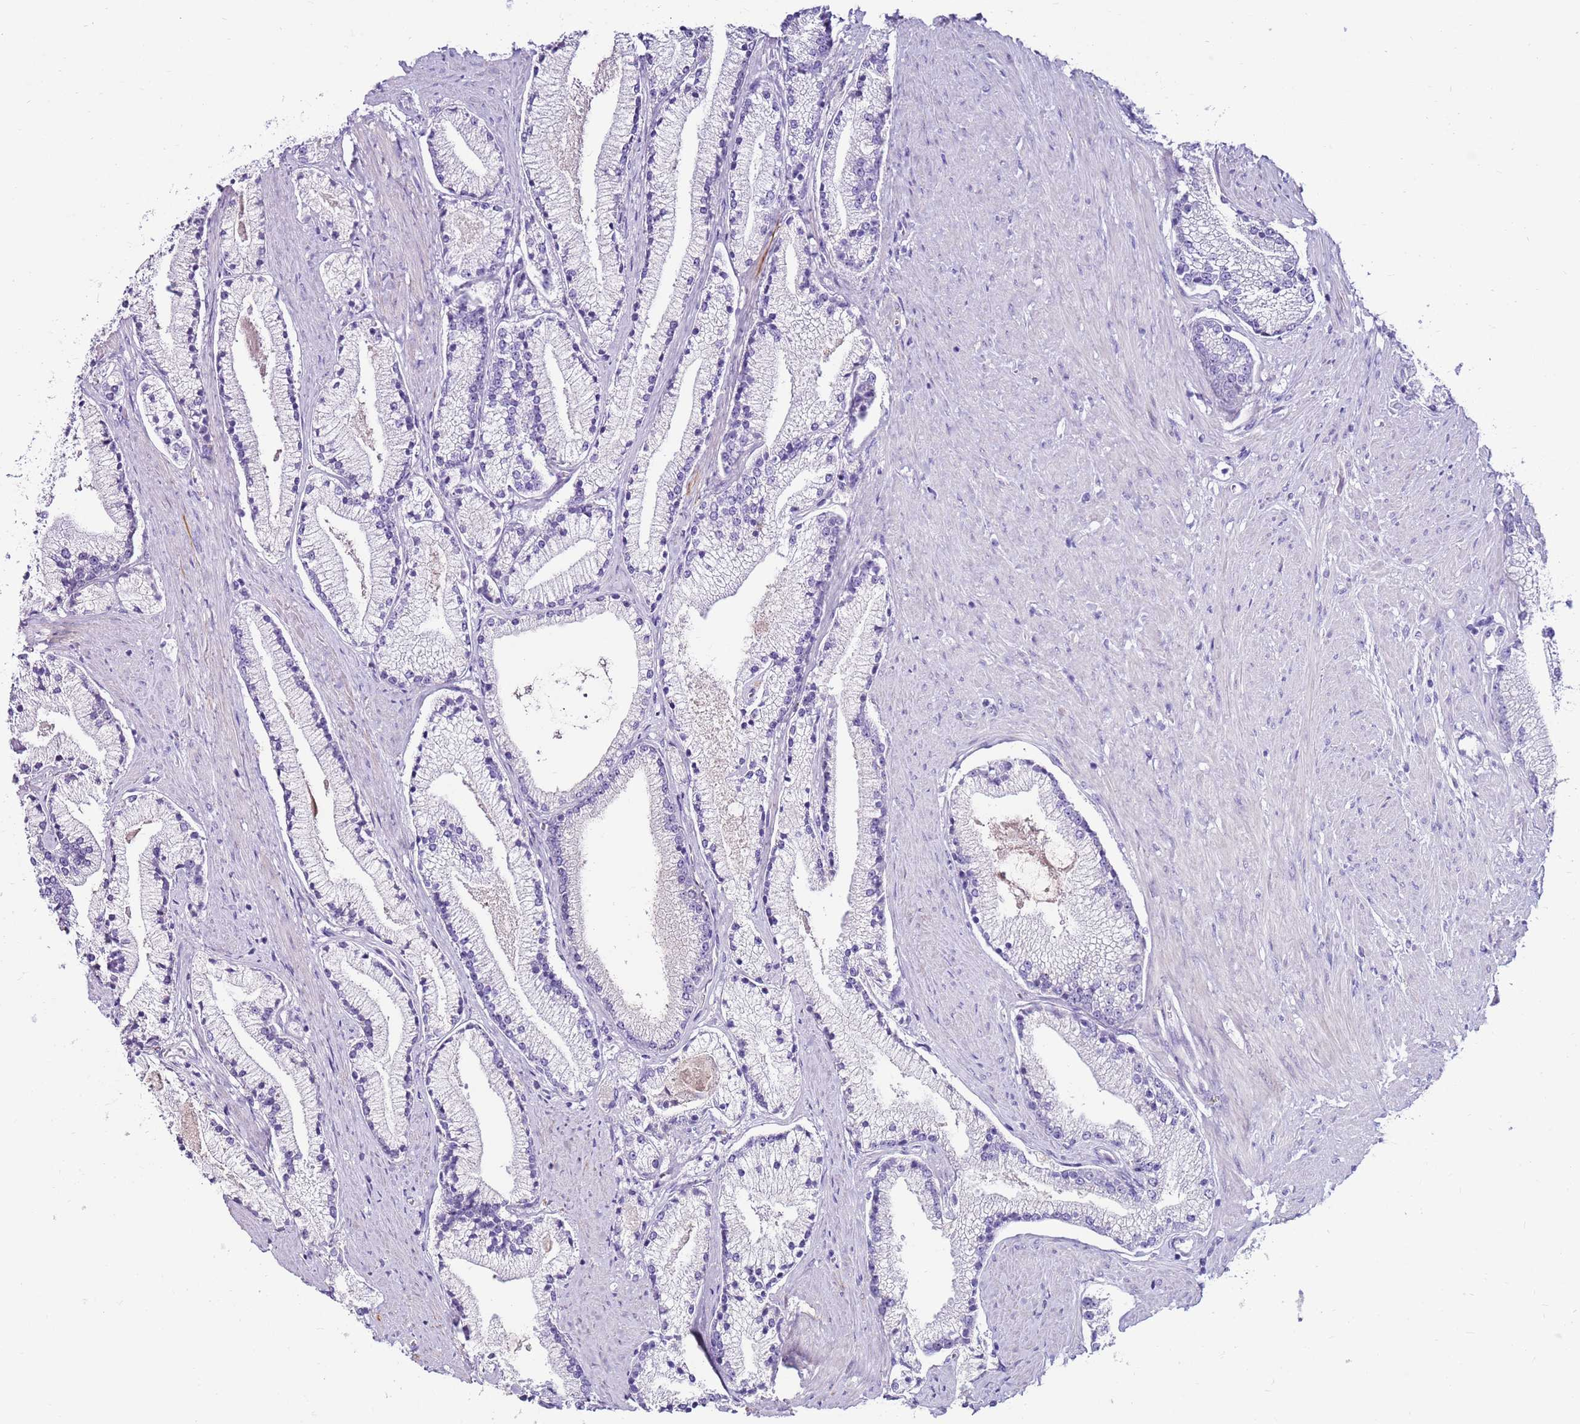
{"staining": {"intensity": "negative", "quantity": "none", "location": "none"}, "tissue": "prostate cancer", "cell_type": "Tumor cells", "image_type": "cancer", "snomed": [{"axis": "morphology", "description": "Adenocarcinoma, High grade"}, {"axis": "topography", "description": "Prostate"}], "caption": "An immunohistochemistry image of adenocarcinoma (high-grade) (prostate) is shown. There is no staining in tumor cells of adenocarcinoma (high-grade) (prostate).", "gene": "EVPLL", "patient": {"sex": "male", "age": 67}}